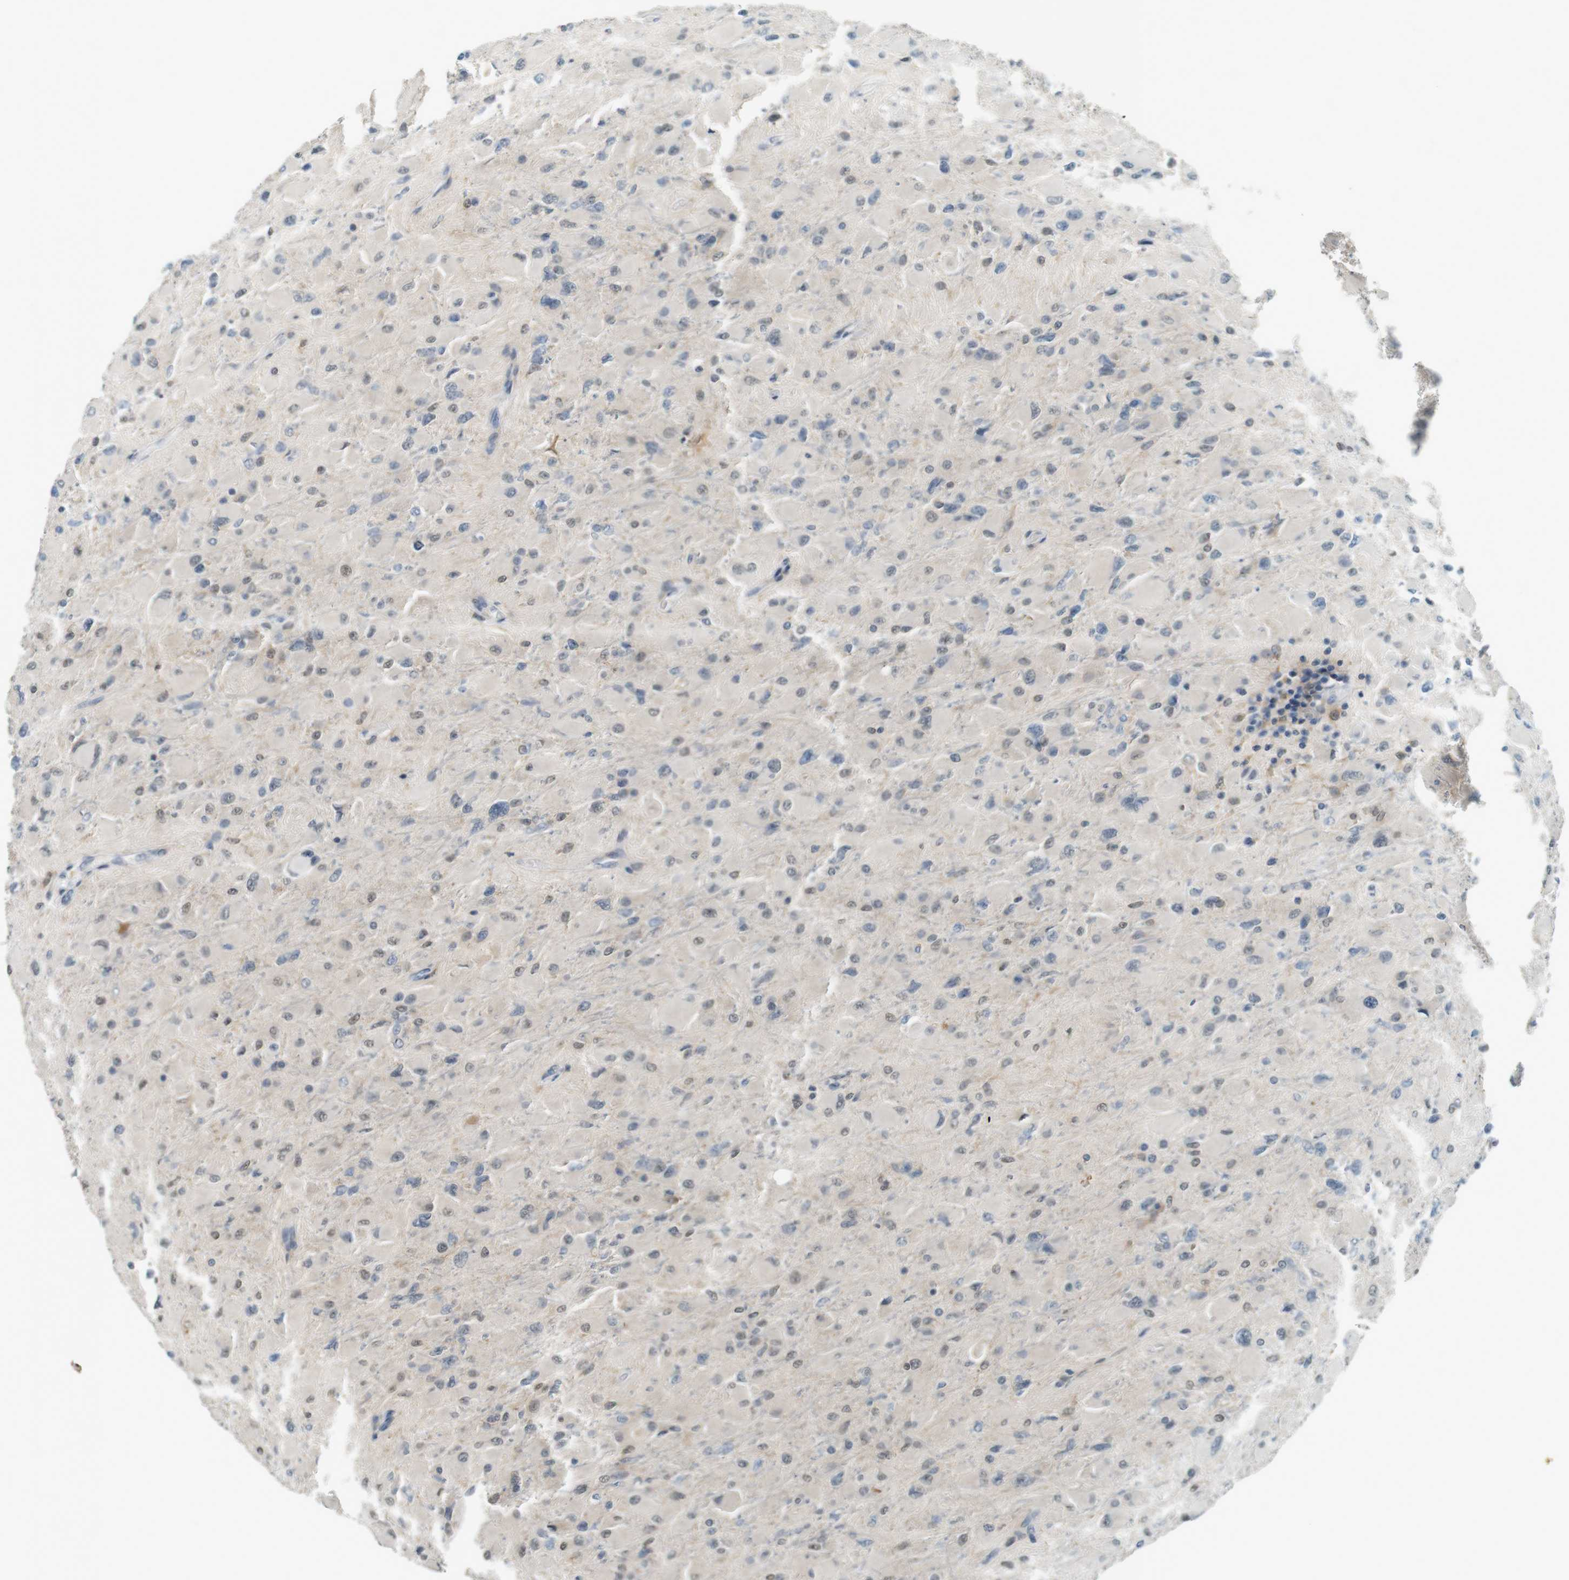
{"staining": {"intensity": "weak", "quantity": "<25%", "location": "nuclear"}, "tissue": "glioma", "cell_type": "Tumor cells", "image_type": "cancer", "snomed": [{"axis": "morphology", "description": "Glioma, malignant, High grade"}, {"axis": "topography", "description": "Cerebral cortex"}], "caption": "An IHC micrograph of malignant high-grade glioma is shown. There is no staining in tumor cells of malignant high-grade glioma. (DAB immunohistochemistry visualized using brightfield microscopy, high magnification).", "gene": "CDK14", "patient": {"sex": "female", "age": 36}}